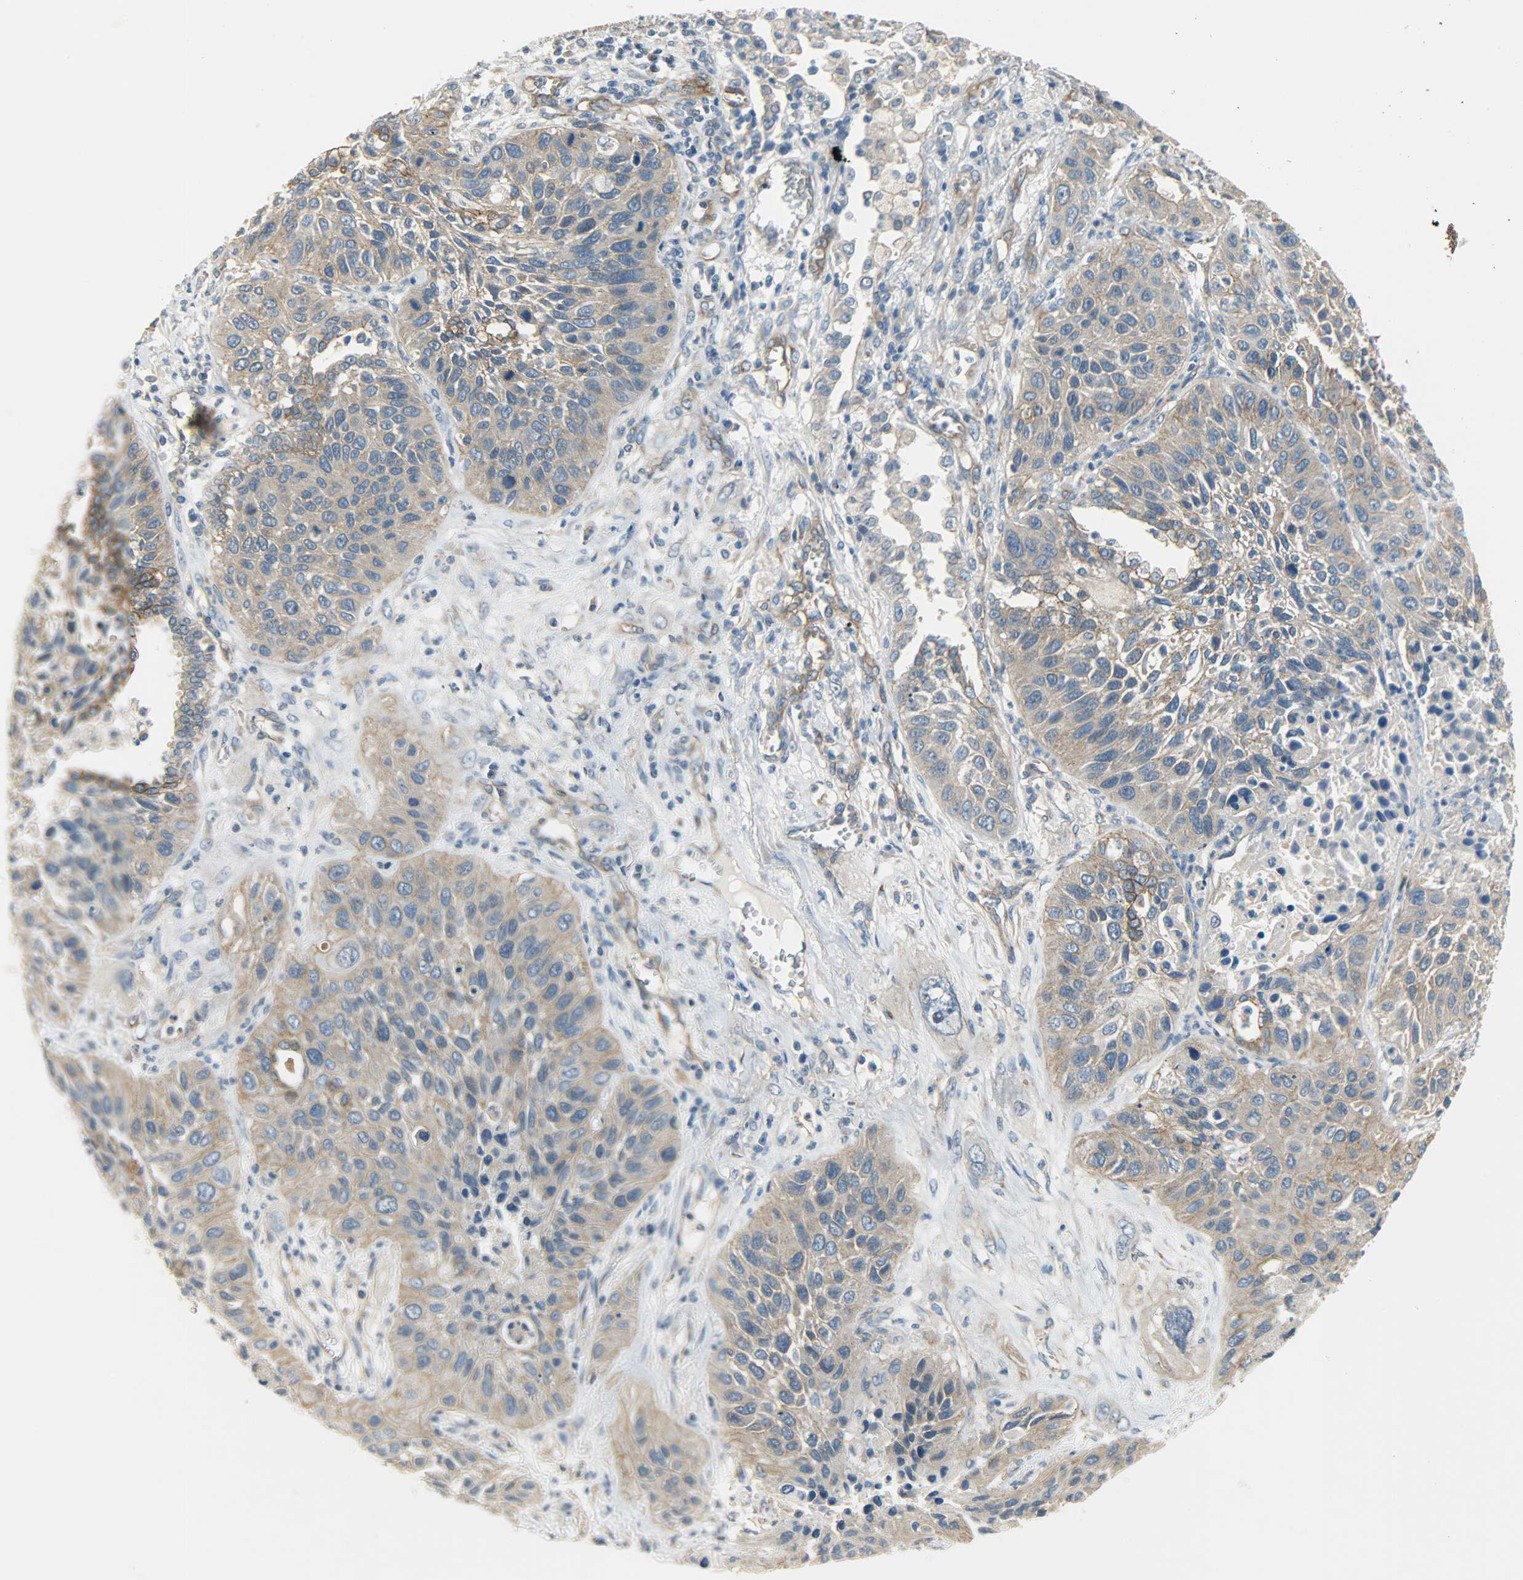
{"staining": {"intensity": "weak", "quantity": ">75%", "location": "cytoplasmic/membranous"}, "tissue": "lung cancer", "cell_type": "Tumor cells", "image_type": "cancer", "snomed": [{"axis": "morphology", "description": "Squamous cell carcinoma, NOS"}, {"axis": "topography", "description": "Lung"}], "caption": "This histopathology image shows lung cancer (squamous cell carcinoma) stained with immunohistochemistry (IHC) to label a protein in brown. The cytoplasmic/membranous of tumor cells show weak positivity for the protein. Nuclei are counter-stained blue.", "gene": "KIAA1217", "patient": {"sex": "female", "age": 76}}